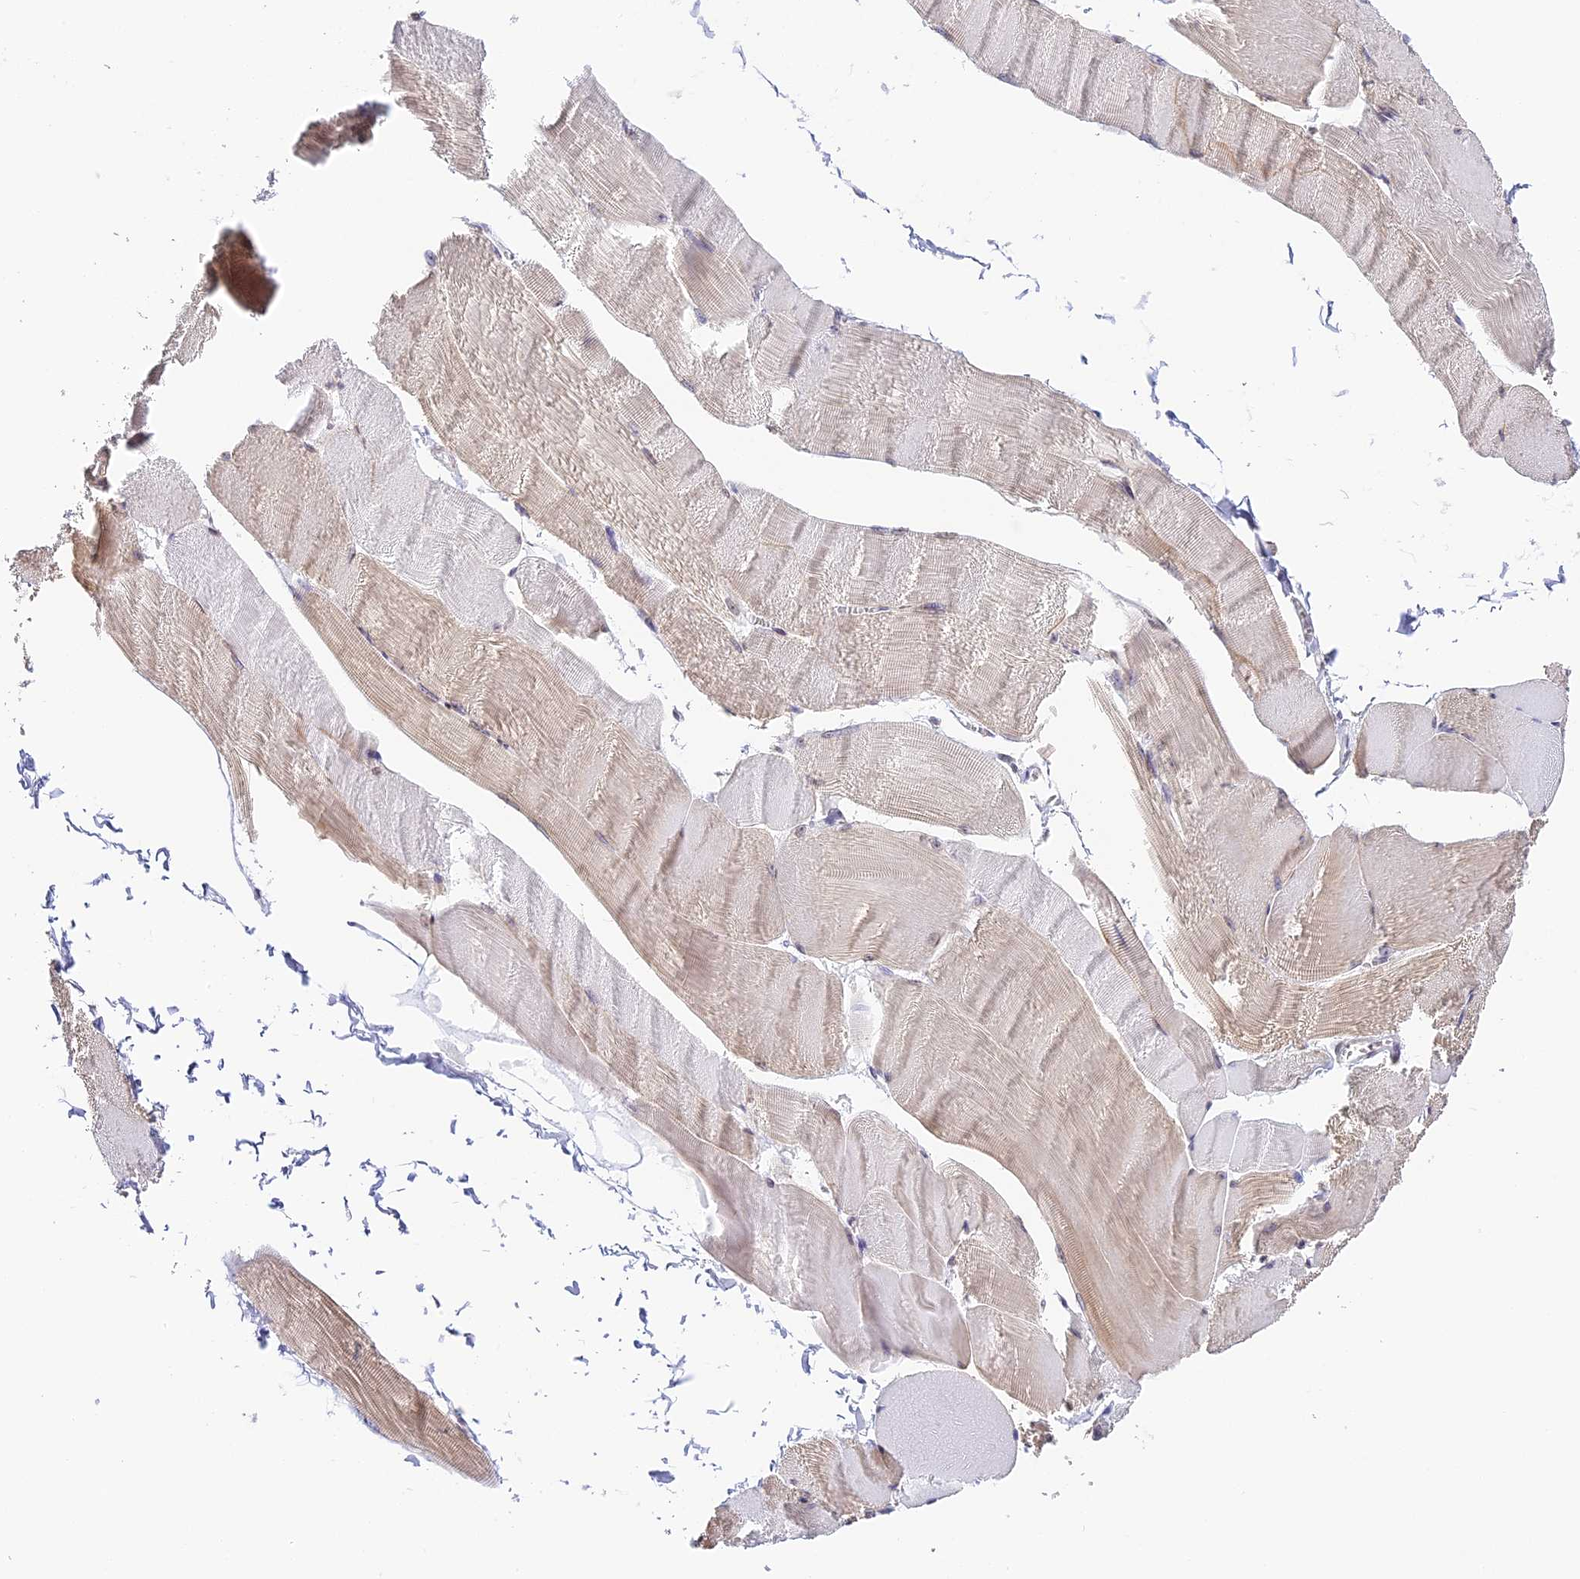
{"staining": {"intensity": "moderate", "quantity": "<25%", "location": "cytoplasmic/membranous,nuclear"}, "tissue": "skeletal muscle", "cell_type": "Myocytes", "image_type": "normal", "snomed": [{"axis": "morphology", "description": "Normal tissue, NOS"}, {"axis": "morphology", "description": "Basal cell carcinoma"}, {"axis": "topography", "description": "Skeletal muscle"}], "caption": "Immunohistochemistry micrograph of normal skeletal muscle: human skeletal muscle stained using immunohistochemistry displays low levels of moderate protein expression localized specifically in the cytoplasmic/membranous,nuclear of myocytes, appearing as a cytoplasmic/membranous,nuclear brown color.", "gene": "HEATR5B", "patient": {"sex": "female", "age": 64}}